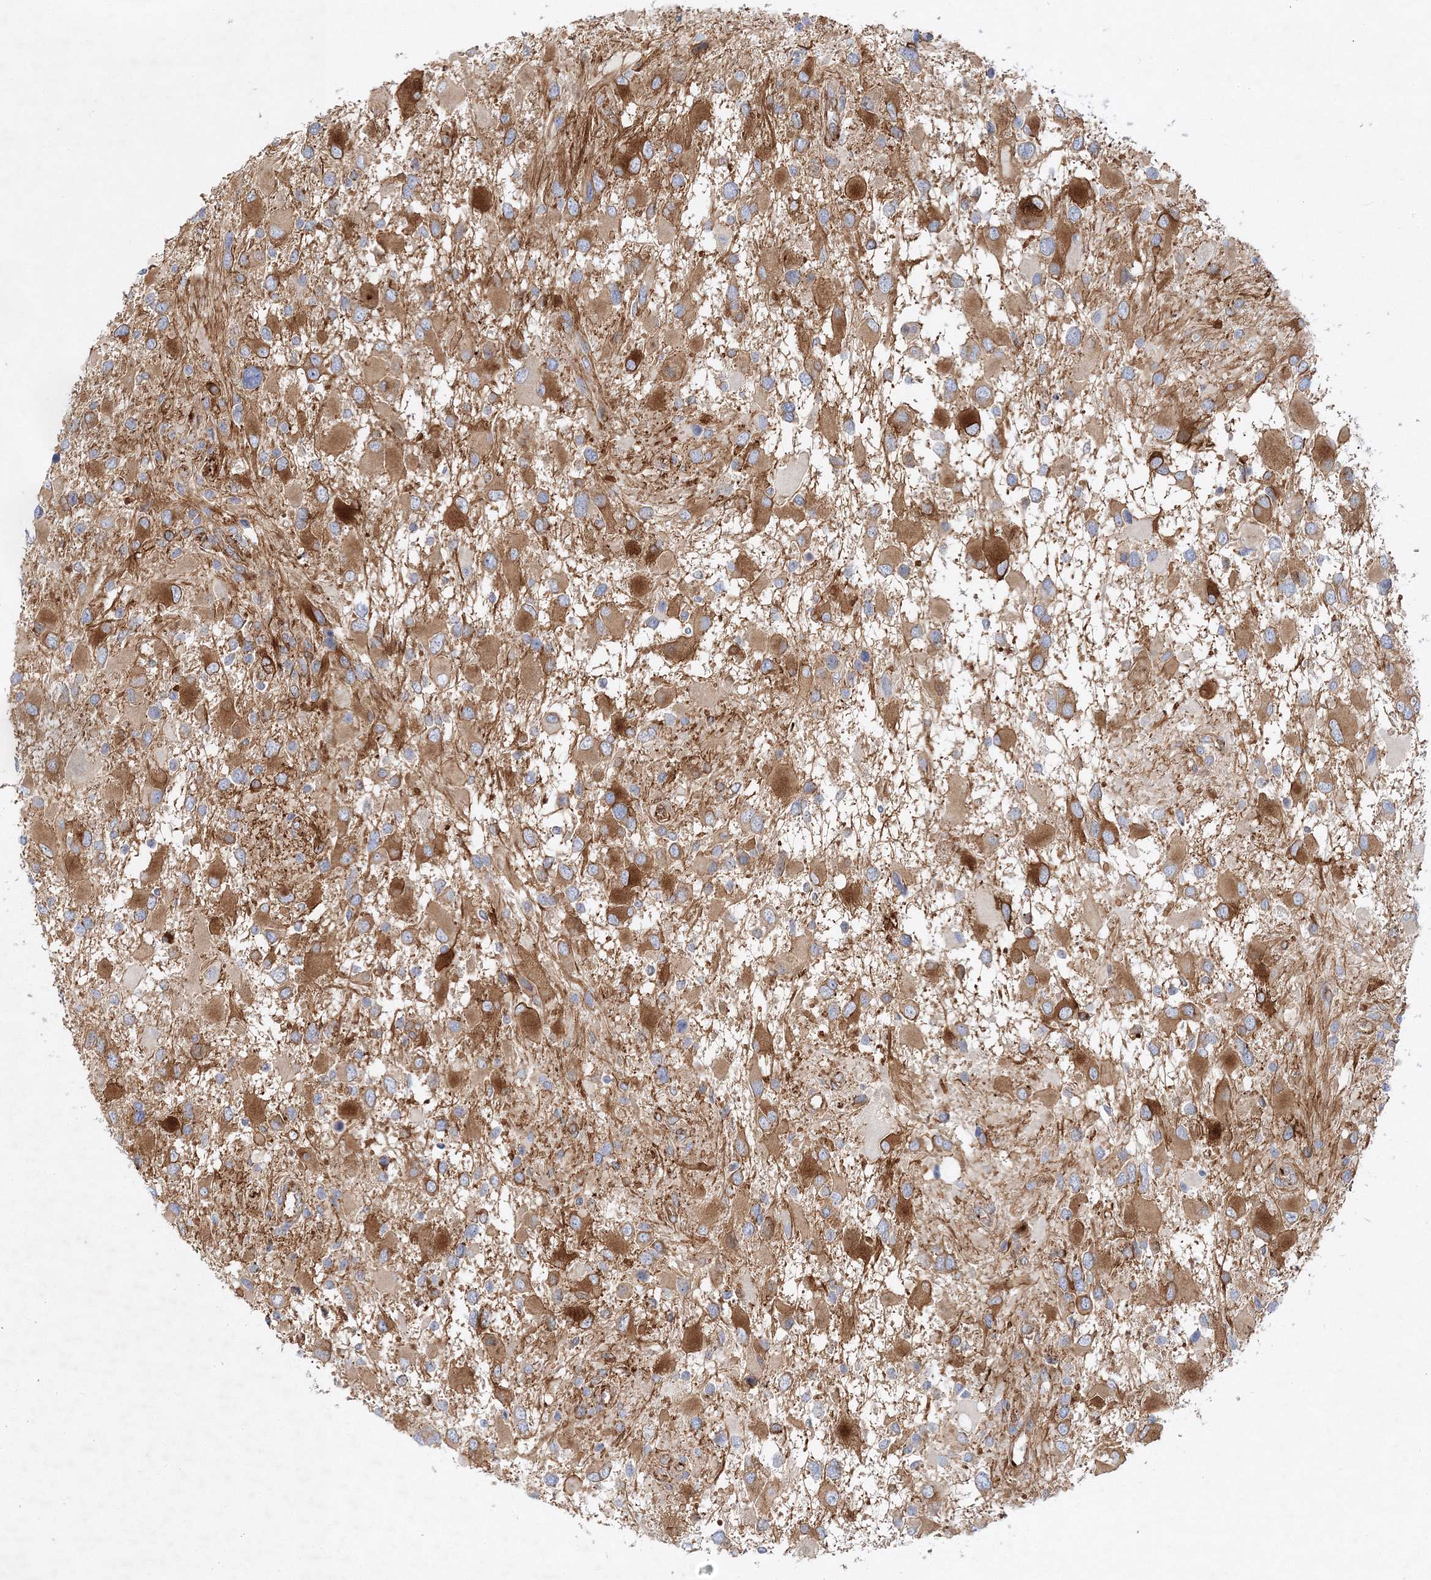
{"staining": {"intensity": "moderate", "quantity": ">75%", "location": "cytoplasmic/membranous"}, "tissue": "glioma", "cell_type": "Tumor cells", "image_type": "cancer", "snomed": [{"axis": "morphology", "description": "Glioma, malignant, High grade"}, {"axis": "topography", "description": "Brain"}], "caption": "Immunohistochemistry (IHC) of human malignant glioma (high-grade) exhibits medium levels of moderate cytoplasmic/membranous expression in approximately >75% of tumor cells.", "gene": "ZFYVE16", "patient": {"sex": "male", "age": 53}}